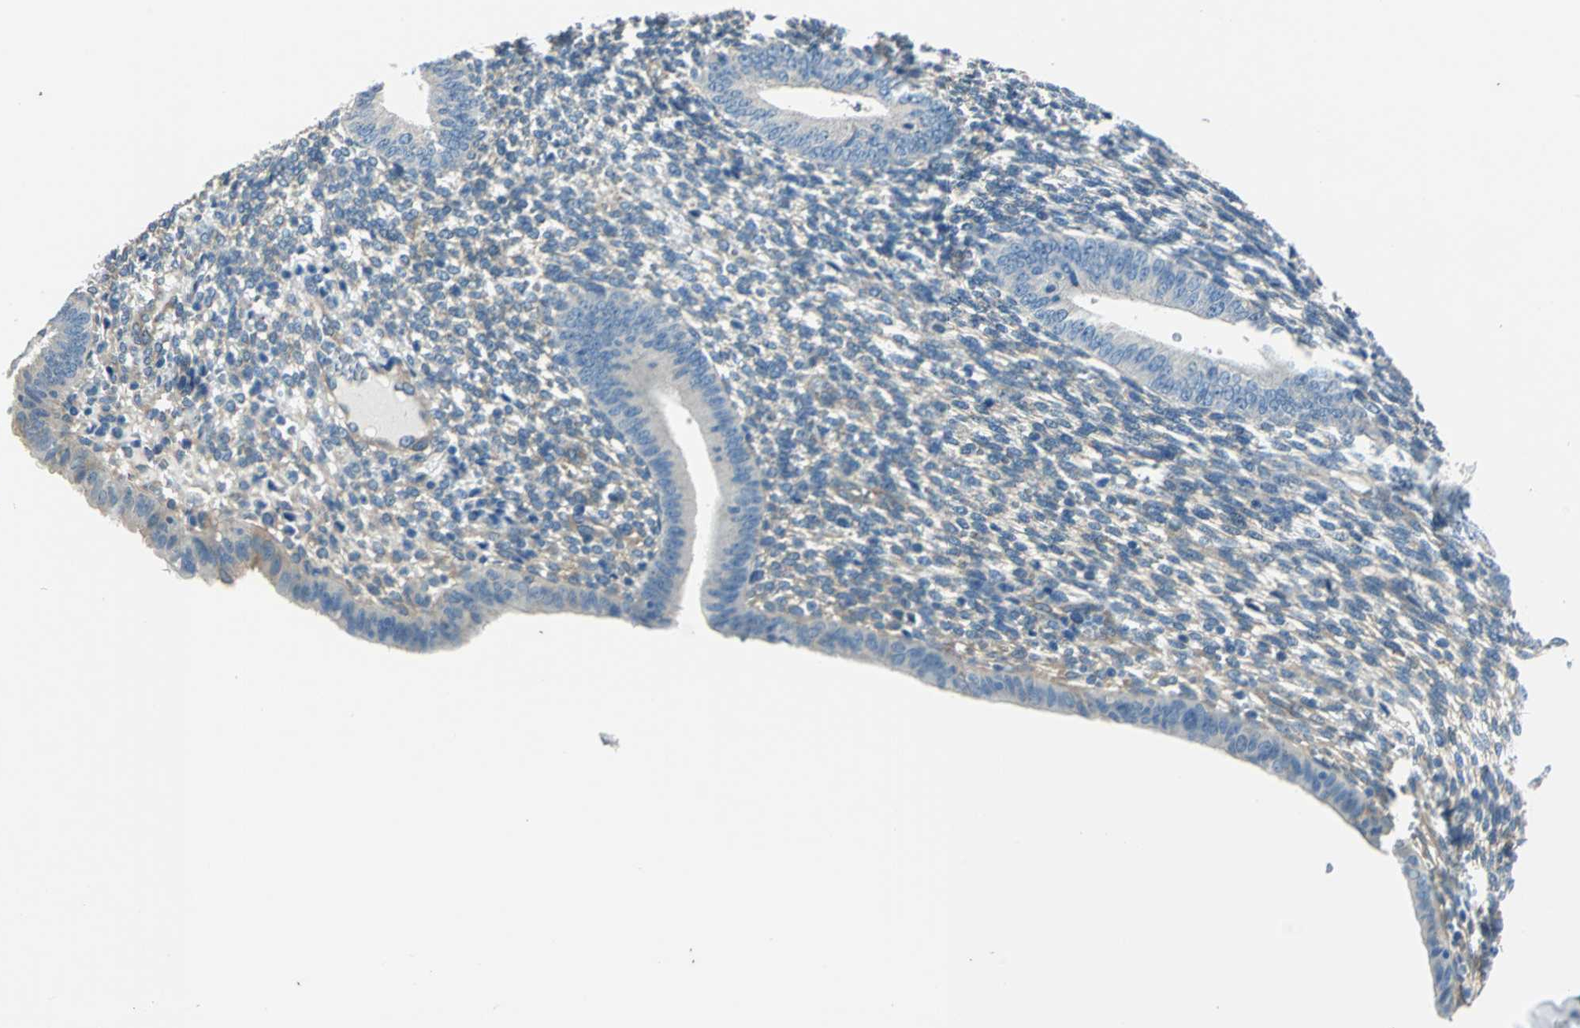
{"staining": {"intensity": "weak", "quantity": "<25%", "location": "cytoplasmic/membranous"}, "tissue": "endometrium", "cell_type": "Cells in endometrial stroma", "image_type": "normal", "snomed": [{"axis": "morphology", "description": "Normal tissue, NOS"}, {"axis": "topography", "description": "Endometrium"}], "caption": "DAB (3,3'-diaminobenzidine) immunohistochemical staining of benign endometrium shows no significant positivity in cells in endometrial stroma.", "gene": "CDC42EP1", "patient": {"sex": "female", "age": 57}}